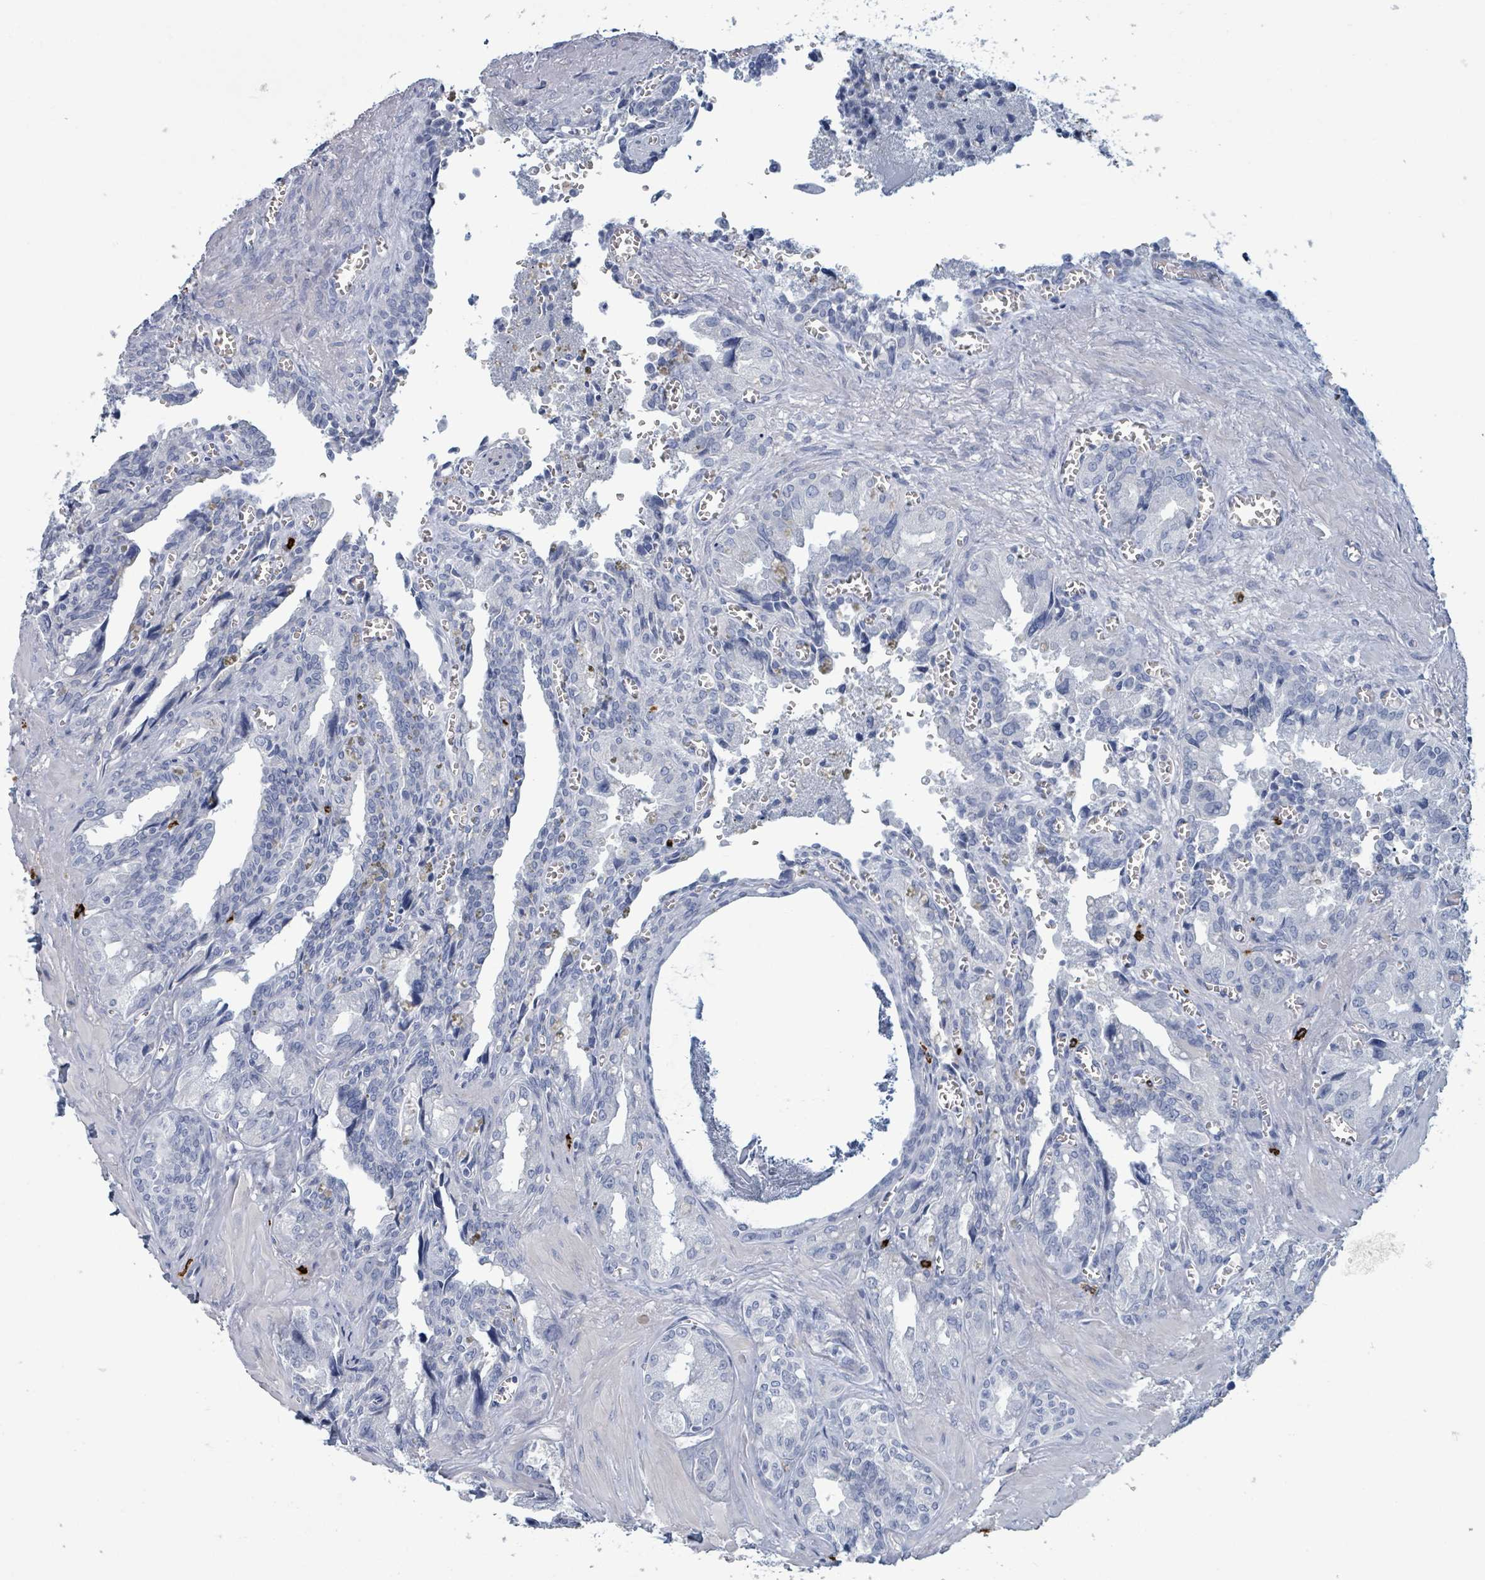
{"staining": {"intensity": "negative", "quantity": "none", "location": "none"}, "tissue": "seminal vesicle", "cell_type": "Glandular cells", "image_type": "normal", "snomed": [{"axis": "morphology", "description": "Normal tissue, NOS"}, {"axis": "topography", "description": "Seminal veicle"}], "caption": "Seminal vesicle was stained to show a protein in brown. There is no significant staining in glandular cells. (DAB (3,3'-diaminobenzidine) immunohistochemistry, high magnification).", "gene": "VPS13D", "patient": {"sex": "male", "age": 67}}